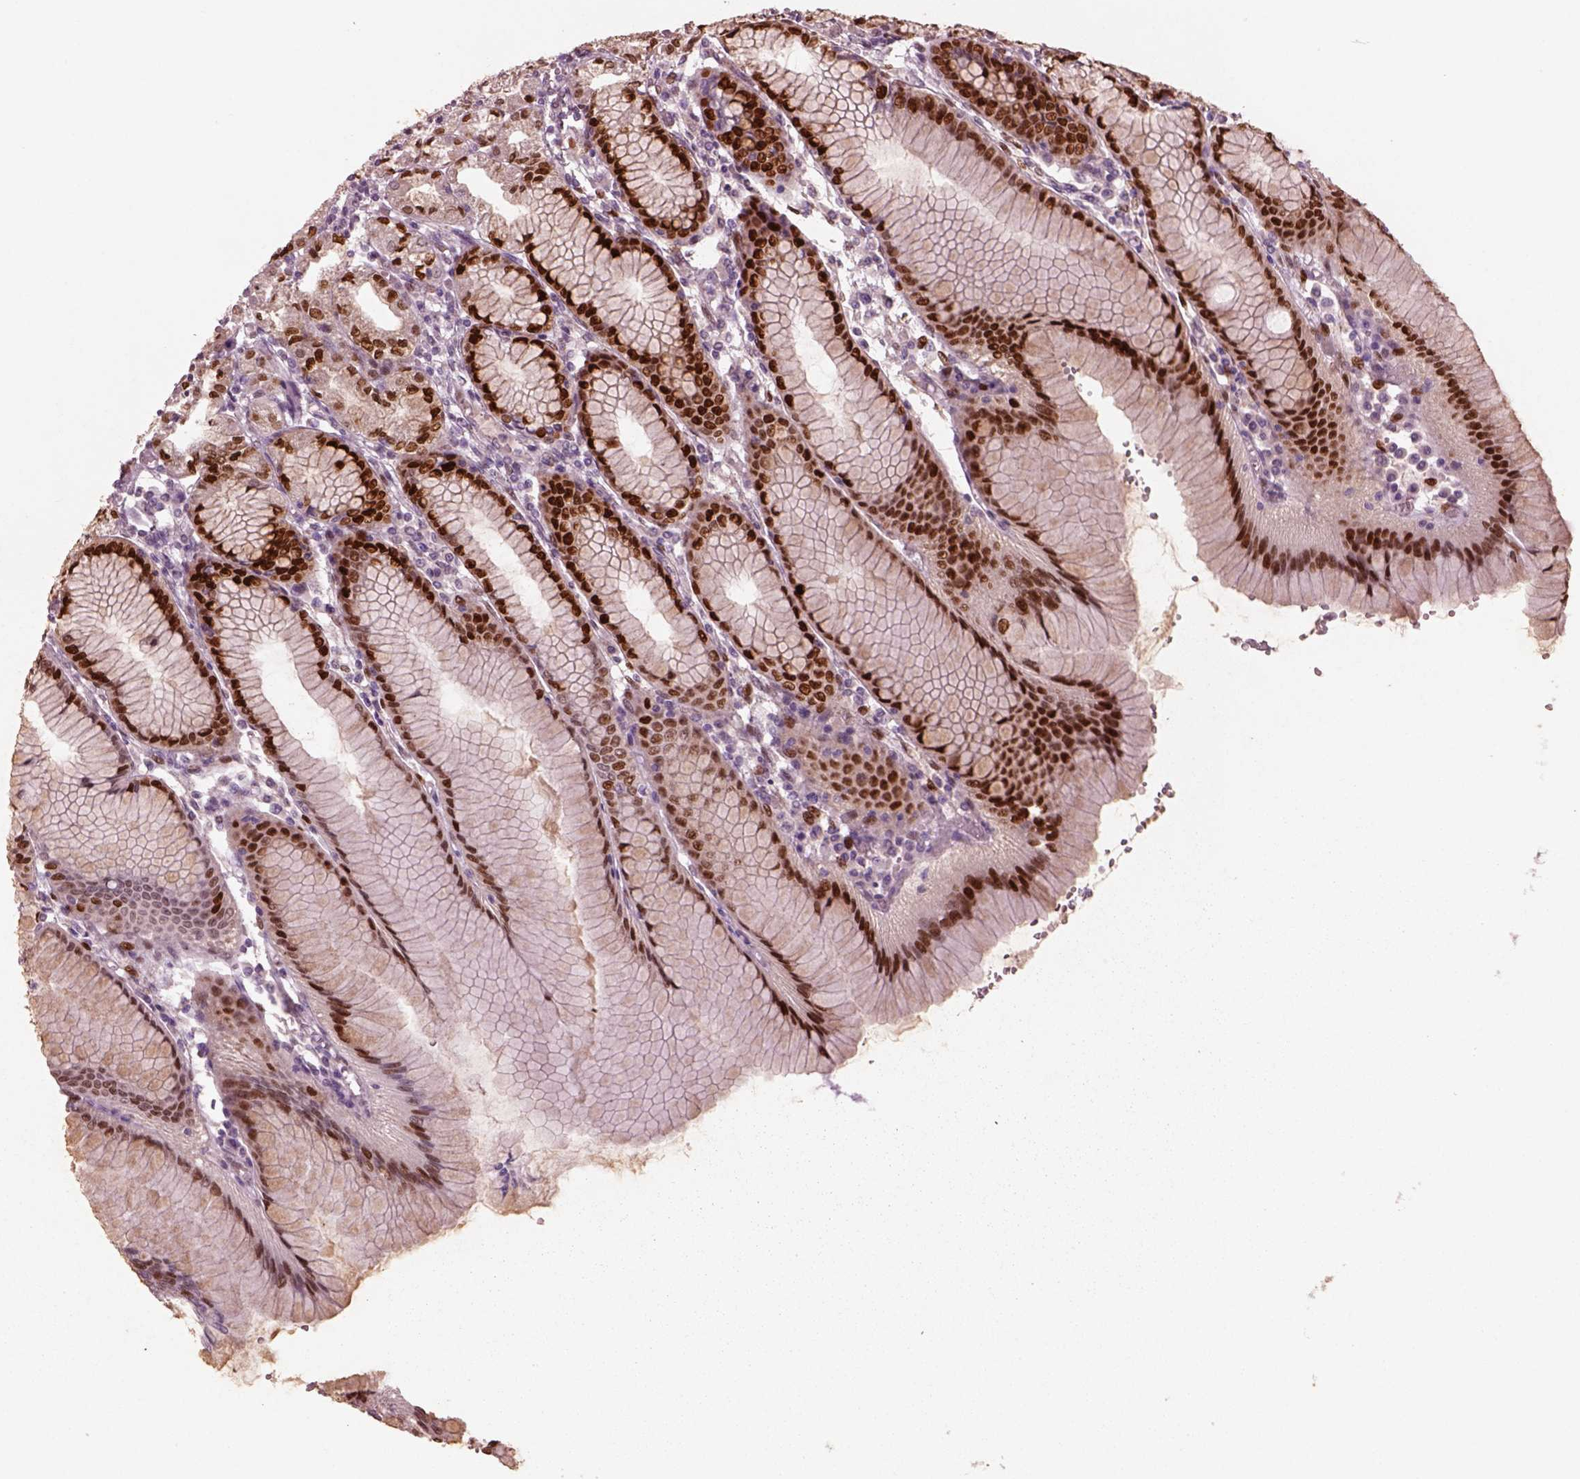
{"staining": {"intensity": "strong", "quantity": ">75%", "location": "nuclear"}, "tissue": "stomach", "cell_type": "Glandular cells", "image_type": "normal", "snomed": [{"axis": "morphology", "description": "Normal tissue, NOS"}, {"axis": "topography", "description": "Skeletal muscle"}, {"axis": "topography", "description": "Stomach"}], "caption": "Stomach stained for a protein displays strong nuclear positivity in glandular cells. The staining is performed using DAB (3,3'-diaminobenzidine) brown chromogen to label protein expression. The nuclei are counter-stained blue using hematoxylin.", "gene": "SOX9", "patient": {"sex": "female", "age": 57}}